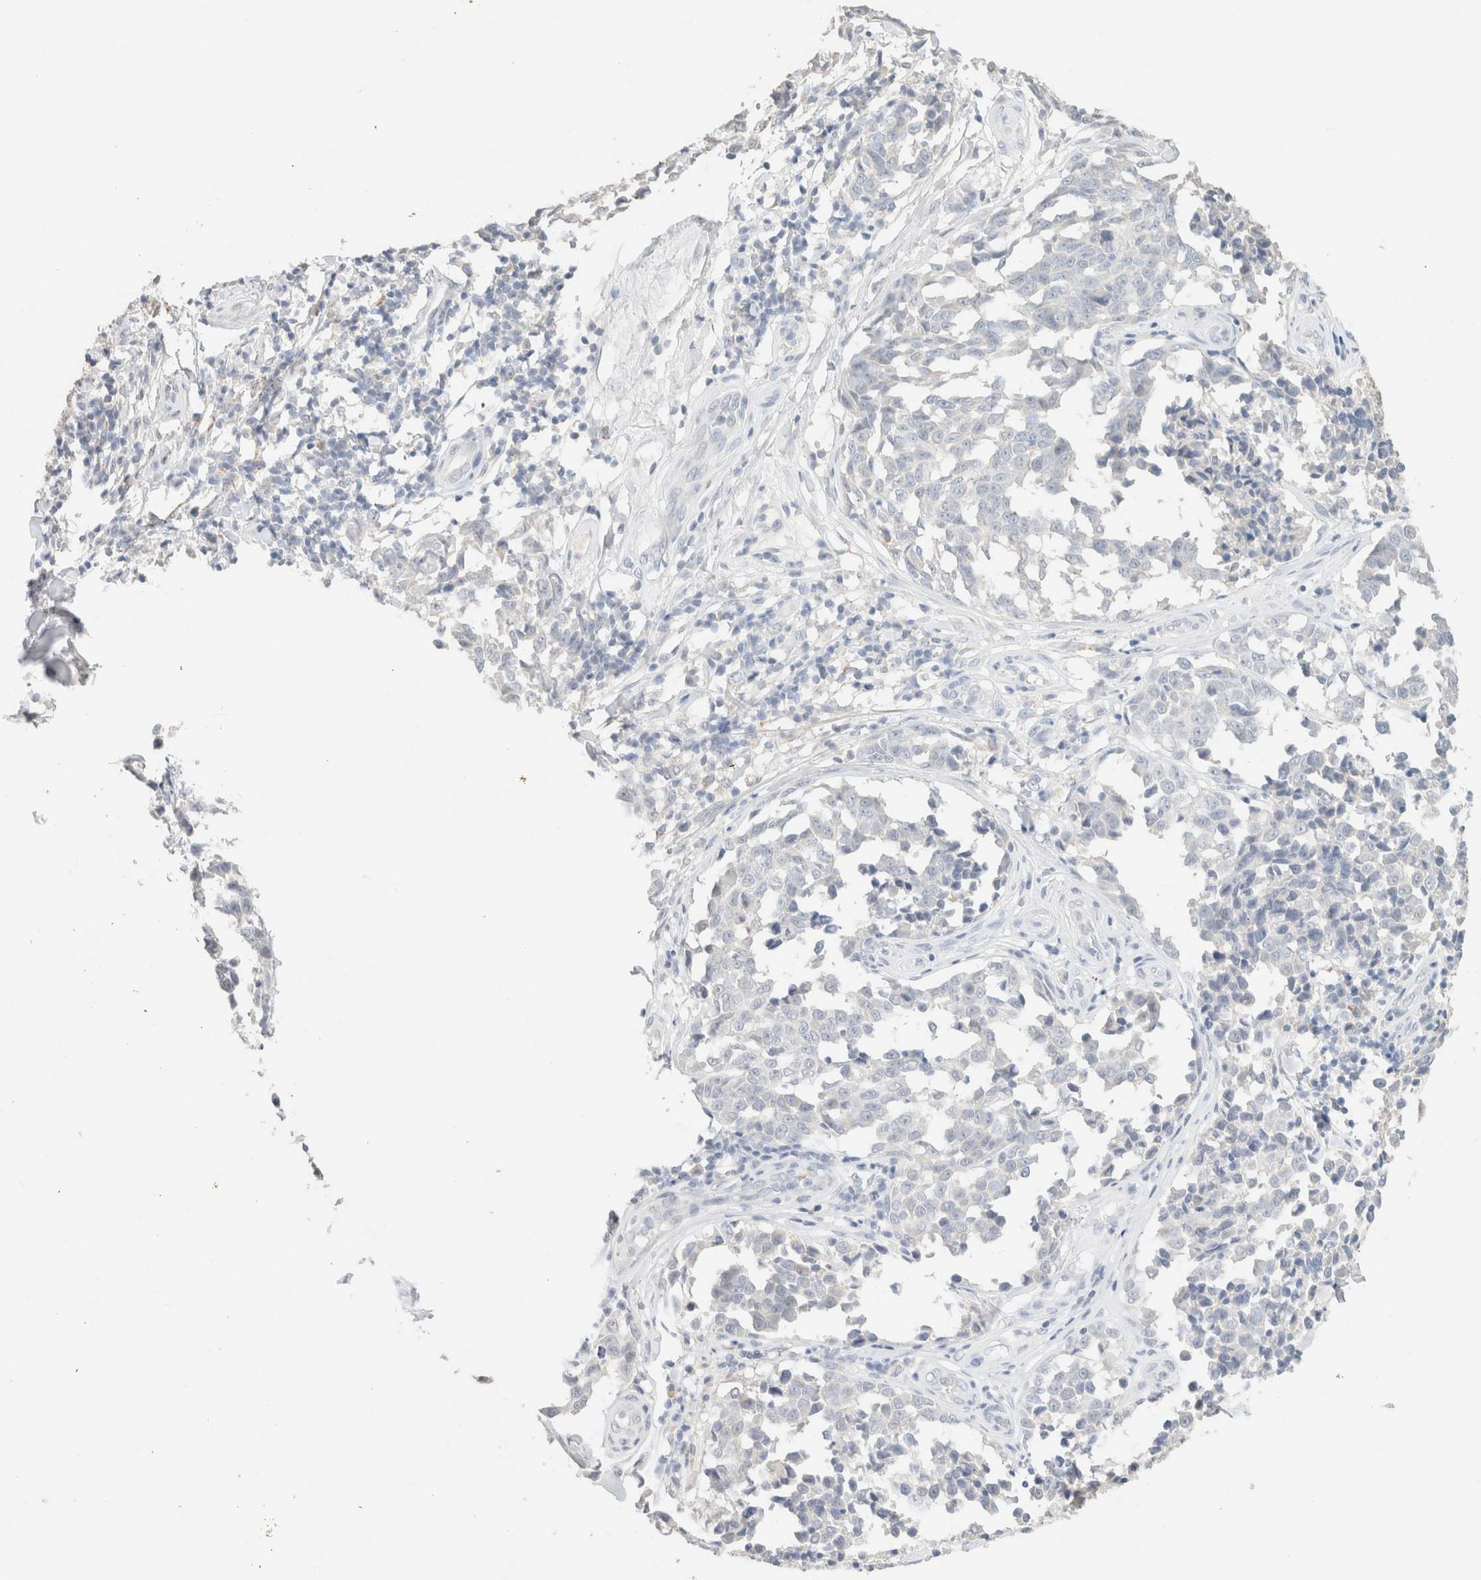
{"staining": {"intensity": "negative", "quantity": "none", "location": "none"}, "tissue": "melanoma", "cell_type": "Tumor cells", "image_type": "cancer", "snomed": [{"axis": "morphology", "description": "Malignant melanoma, NOS"}, {"axis": "topography", "description": "Skin"}], "caption": "A photomicrograph of human malignant melanoma is negative for staining in tumor cells.", "gene": "CPA1", "patient": {"sex": "female", "age": 64}}